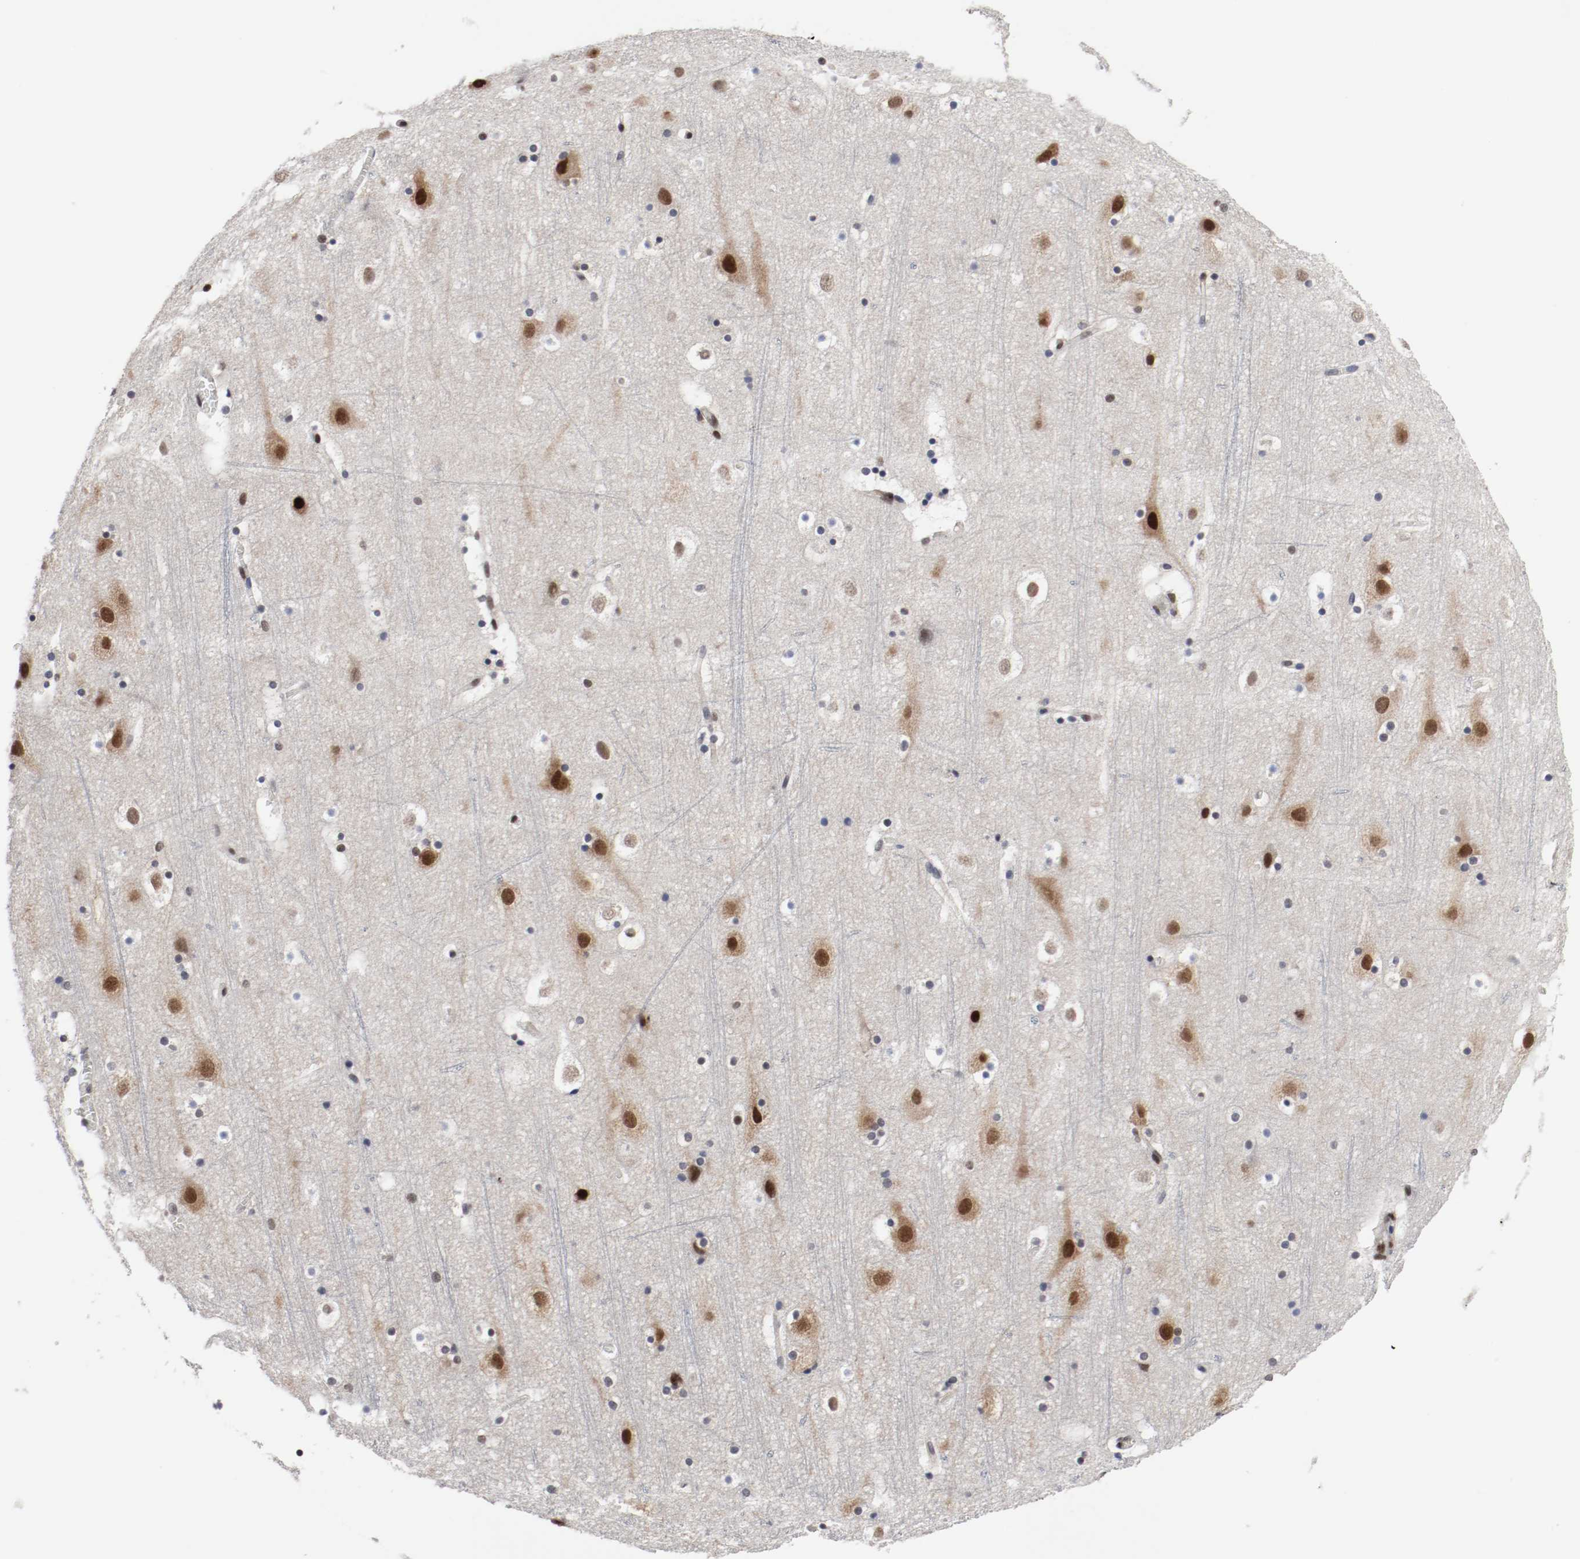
{"staining": {"intensity": "moderate", "quantity": ">75%", "location": "nuclear"}, "tissue": "cerebral cortex", "cell_type": "Endothelial cells", "image_type": "normal", "snomed": [{"axis": "morphology", "description": "Normal tissue, NOS"}, {"axis": "topography", "description": "Cerebral cortex"}], "caption": "Cerebral cortex stained with a brown dye shows moderate nuclear positive expression in about >75% of endothelial cells.", "gene": "MEF2D", "patient": {"sex": "male", "age": 45}}